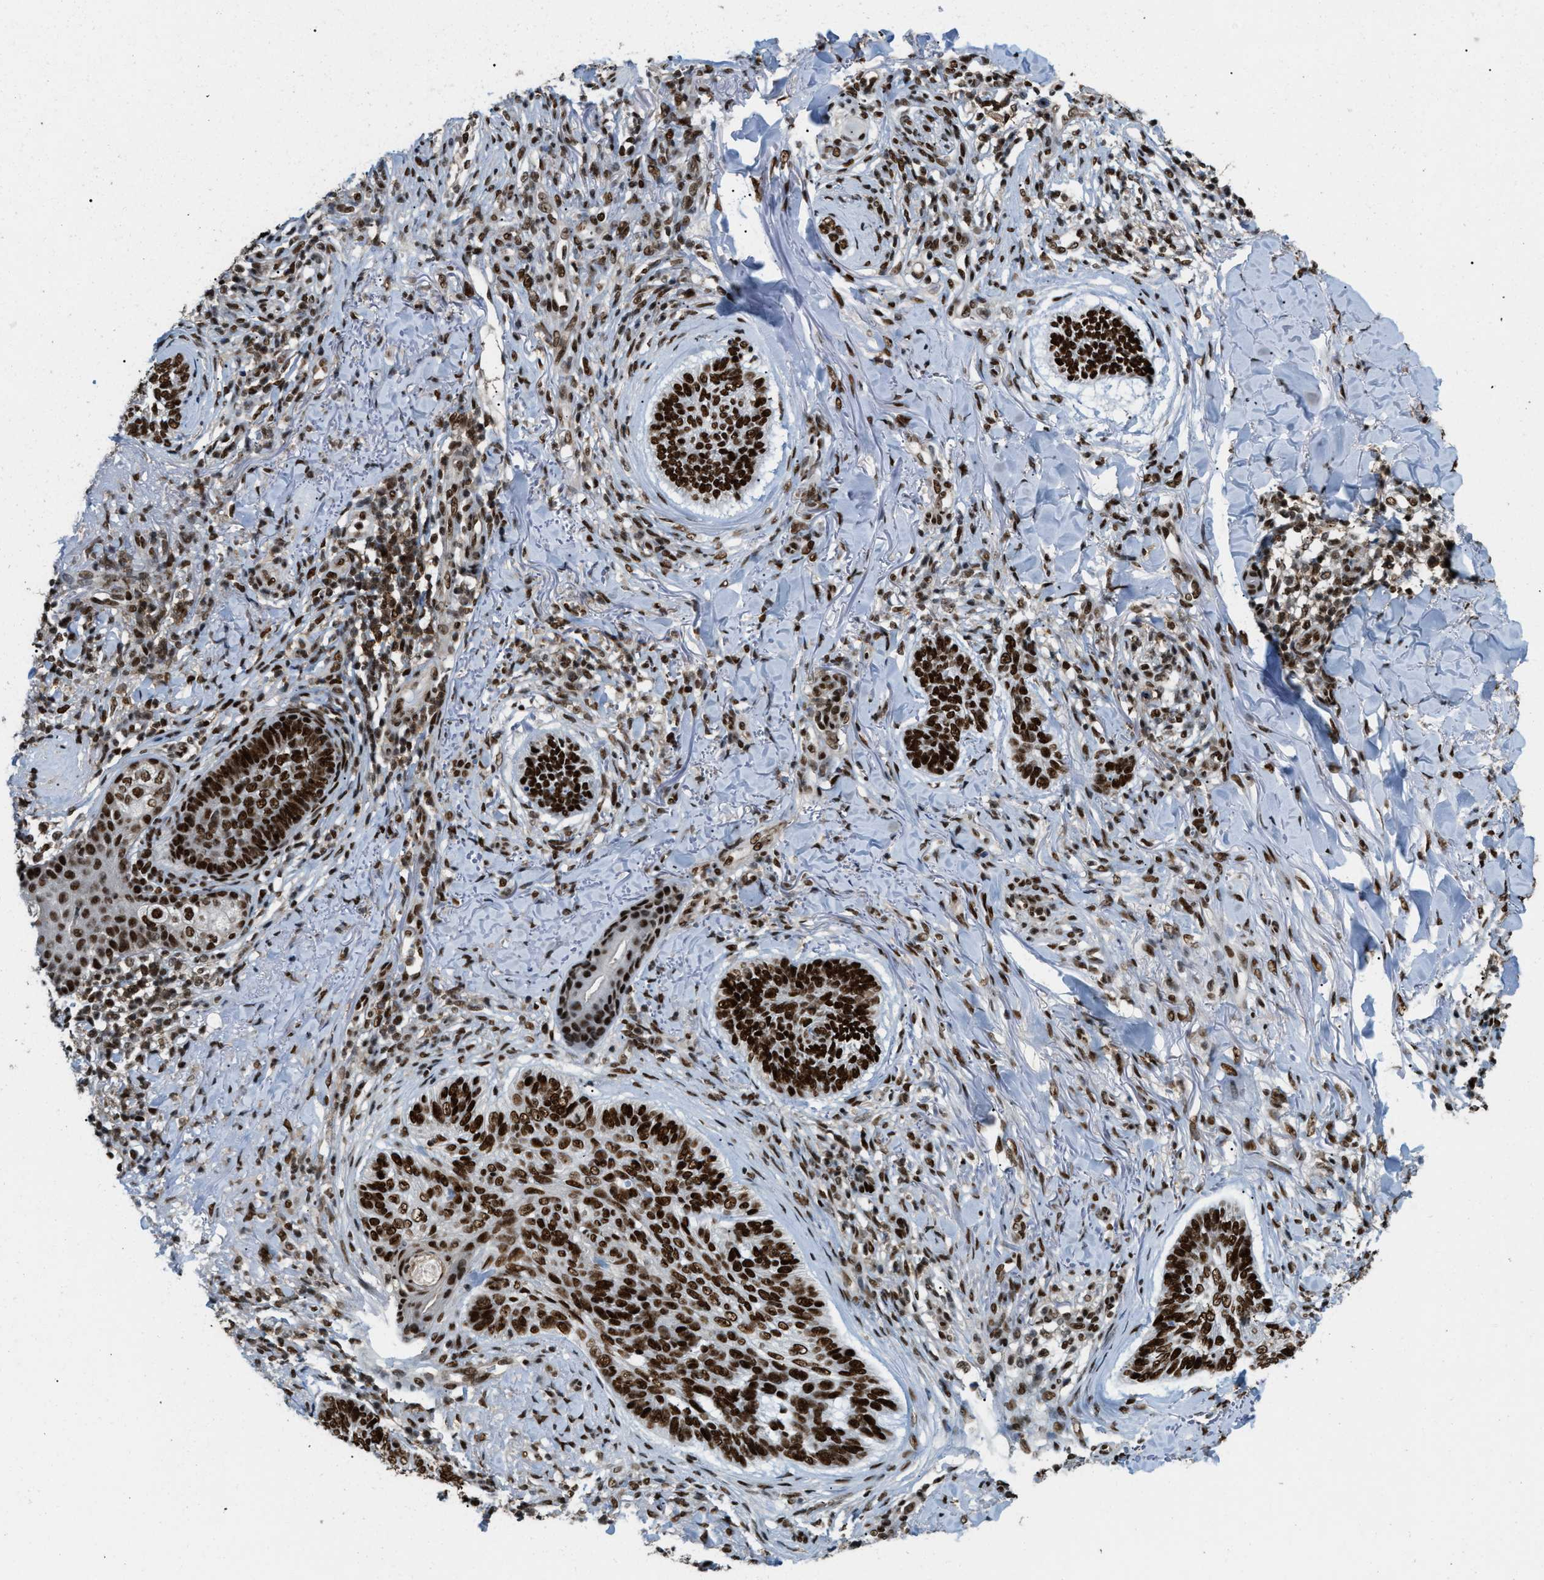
{"staining": {"intensity": "strong", "quantity": ">75%", "location": "nuclear"}, "tissue": "skin cancer", "cell_type": "Tumor cells", "image_type": "cancer", "snomed": [{"axis": "morphology", "description": "Basal cell carcinoma"}, {"axis": "topography", "description": "Skin"}], "caption": "Protein analysis of skin cancer tissue exhibits strong nuclear positivity in approximately >75% of tumor cells.", "gene": "NUMA1", "patient": {"sex": "male", "age": 43}}